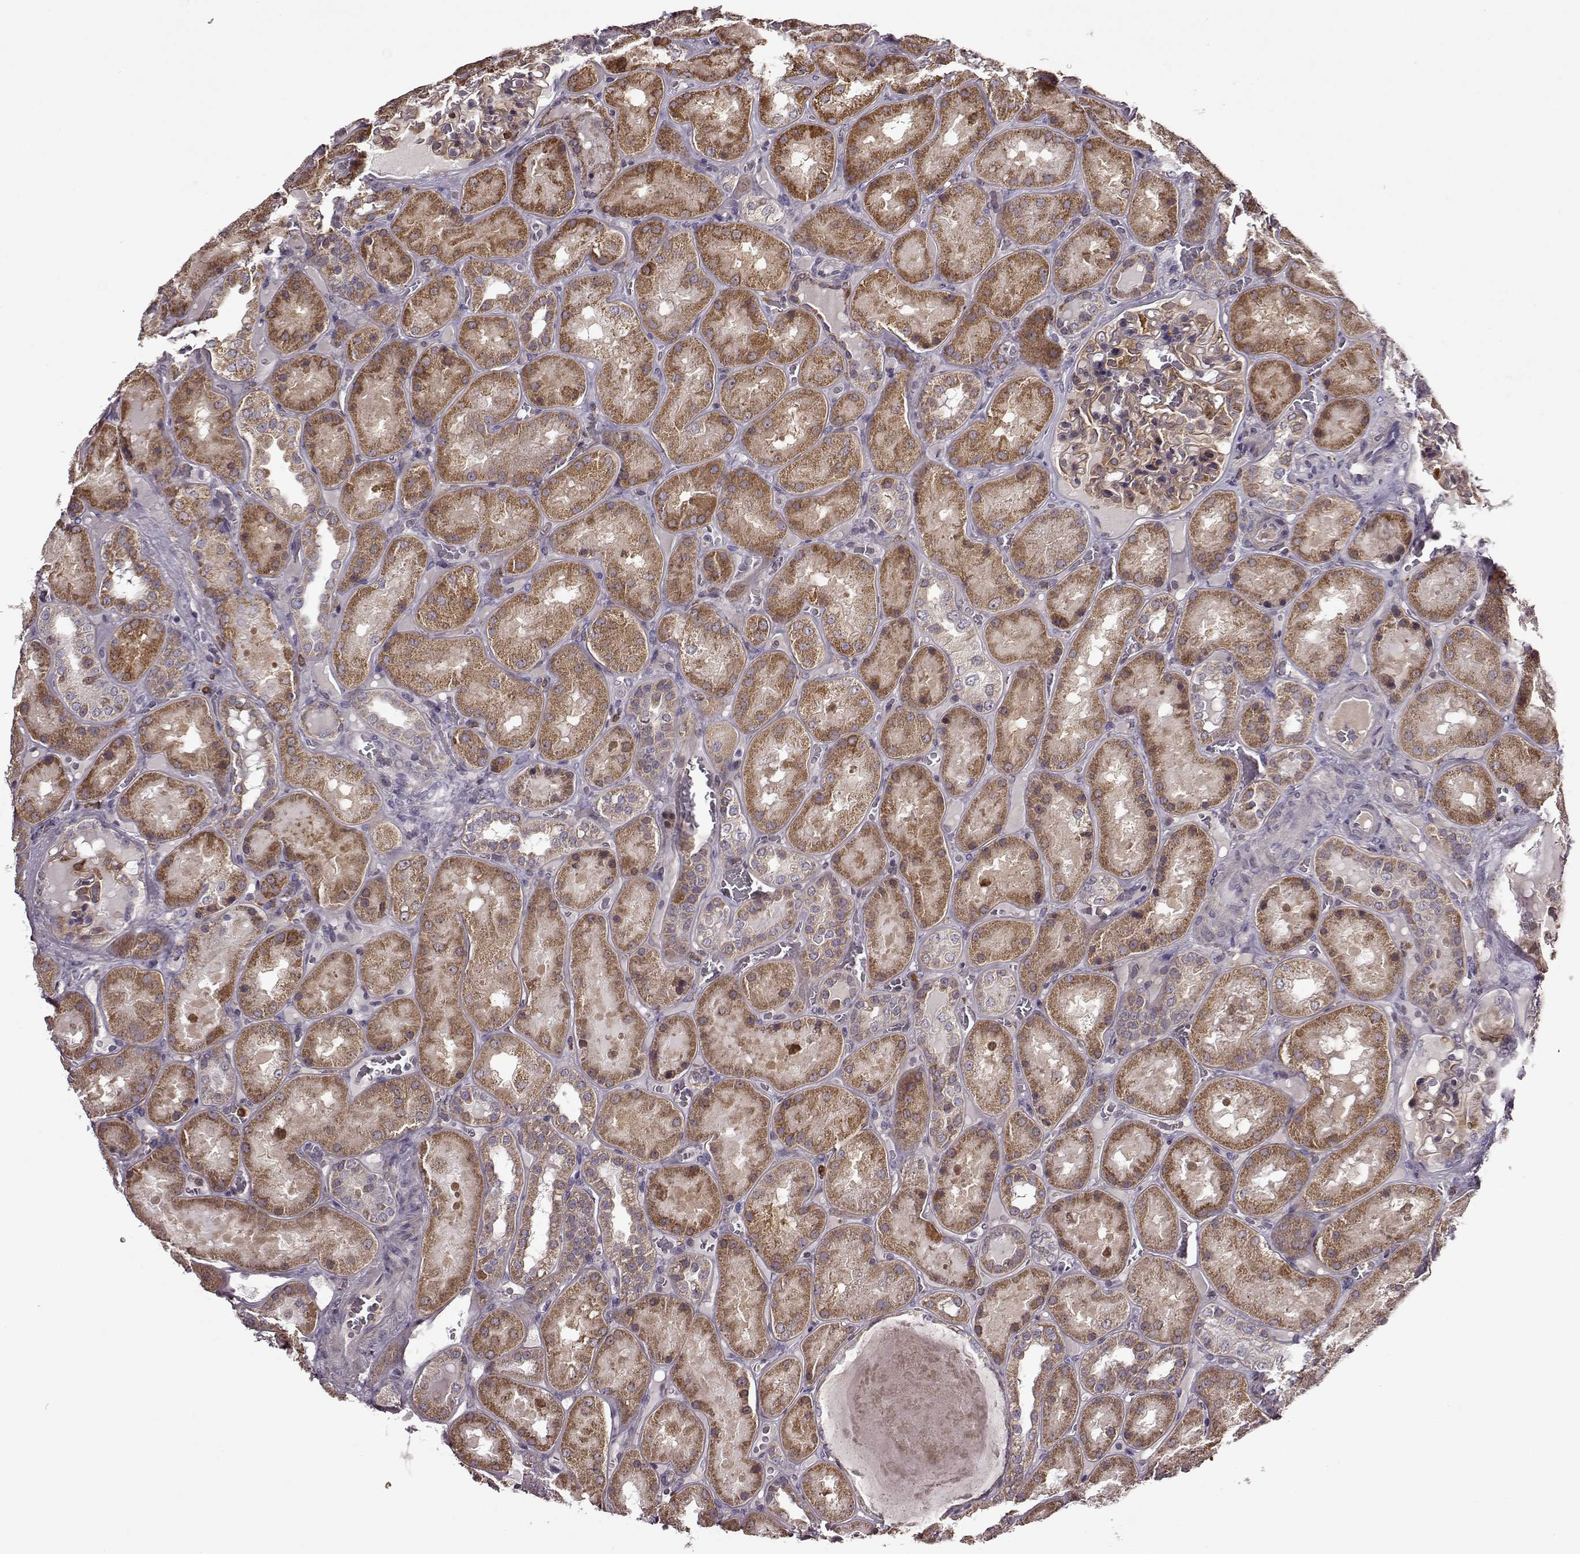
{"staining": {"intensity": "moderate", "quantity": ">75%", "location": "cytoplasmic/membranous"}, "tissue": "kidney", "cell_type": "Cells in glomeruli", "image_type": "normal", "snomed": [{"axis": "morphology", "description": "Normal tissue, NOS"}, {"axis": "topography", "description": "Kidney"}], "caption": "Immunohistochemical staining of unremarkable human kidney demonstrates >75% levels of moderate cytoplasmic/membranous protein expression in about >75% of cells in glomeruli. The staining was performed using DAB, with brown indicating positive protein expression. Nuclei are stained blue with hematoxylin.", "gene": "MTSS1", "patient": {"sex": "male", "age": 73}}